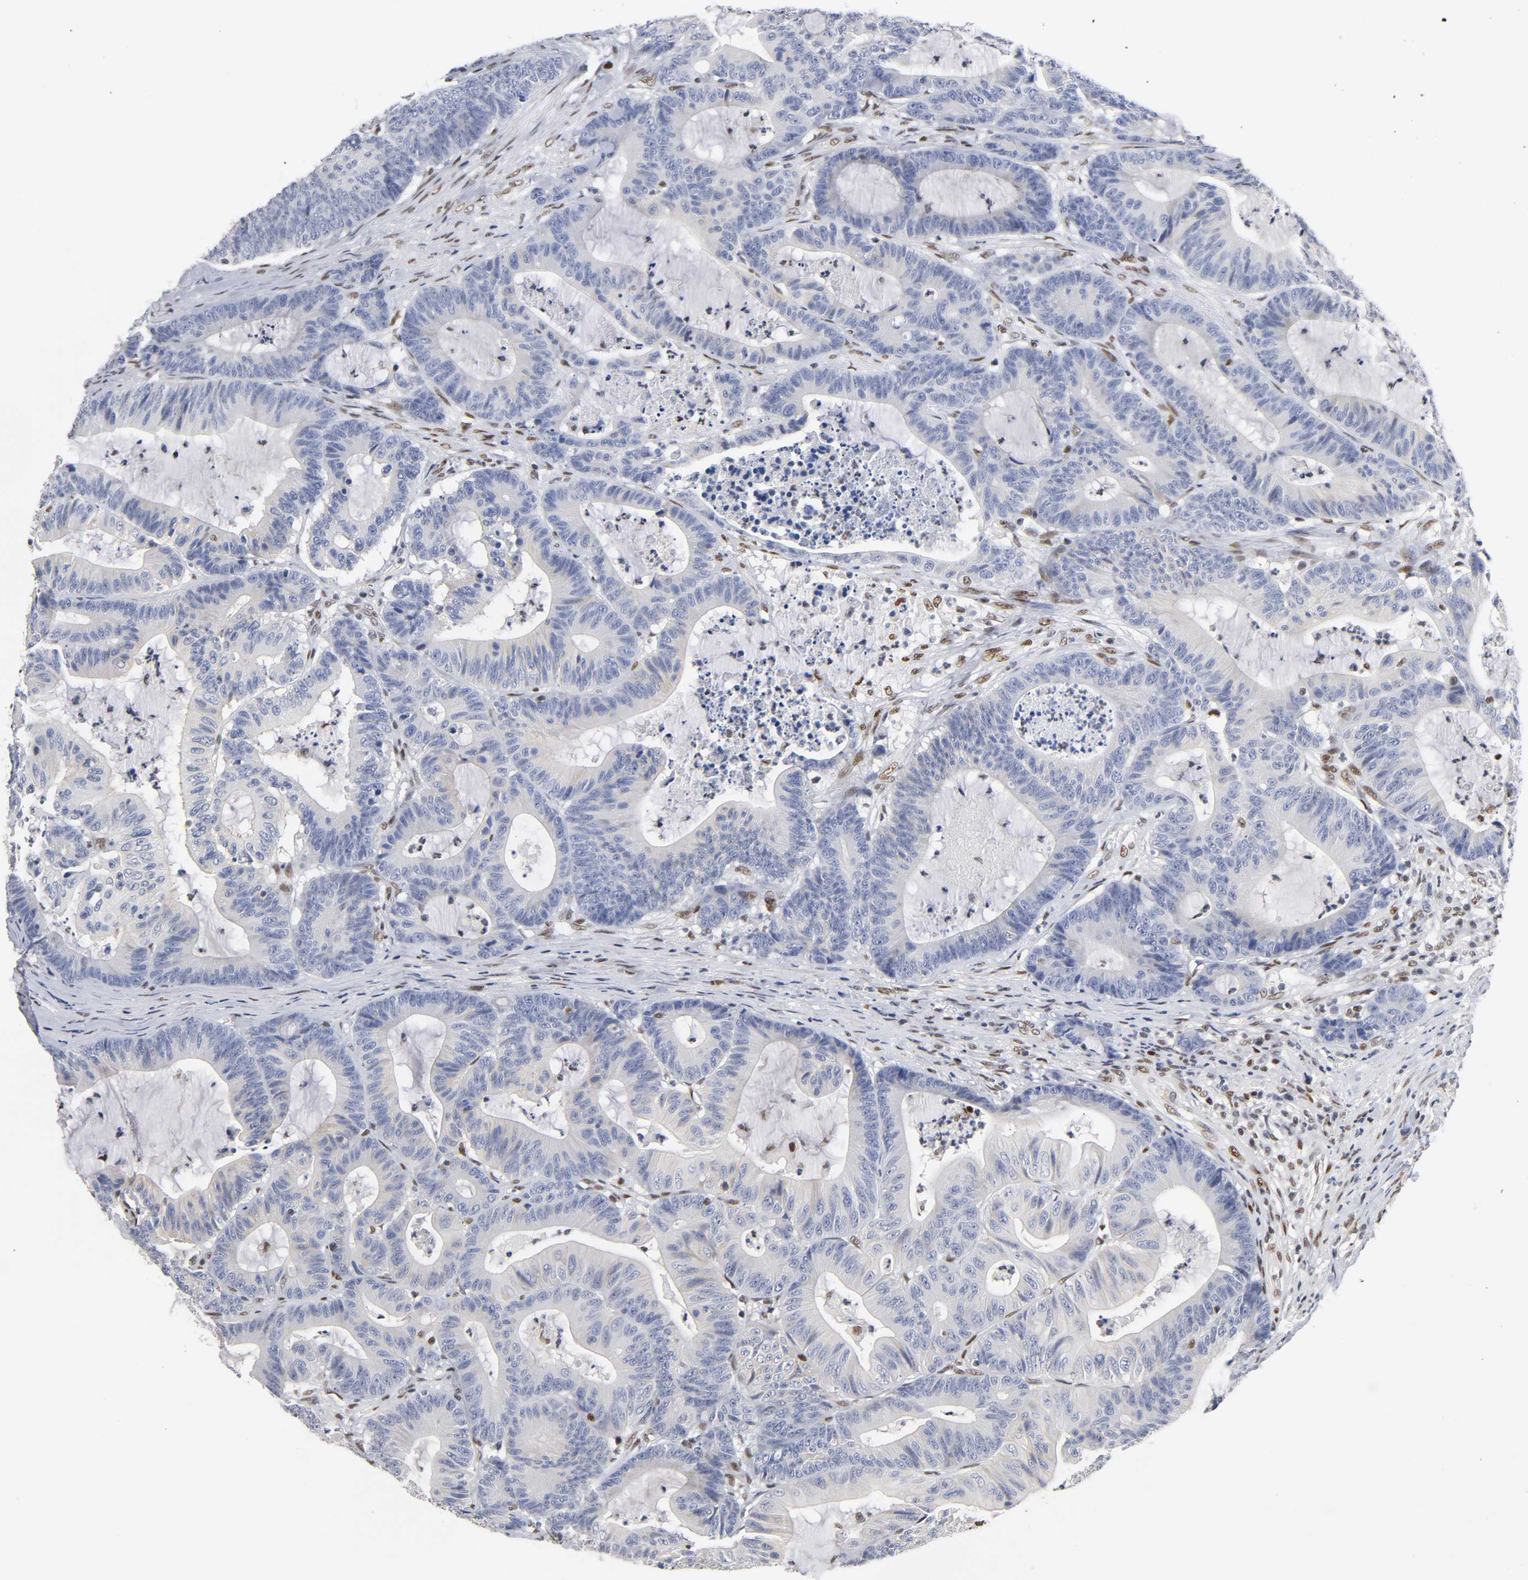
{"staining": {"intensity": "negative", "quantity": "none", "location": "none"}, "tissue": "colorectal cancer", "cell_type": "Tumor cells", "image_type": "cancer", "snomed": [{"axis": "morphology", "description": "Adenocarcinoma, NOS"}, {"axis": "topography", "description": "Colon"}], "caption": "The histopathology image demonstrates no staining of tumor cells in colorectal adenocarcinoma.", "gene": "NR3C1", "patient": {"sex": "female", "age": 84}}